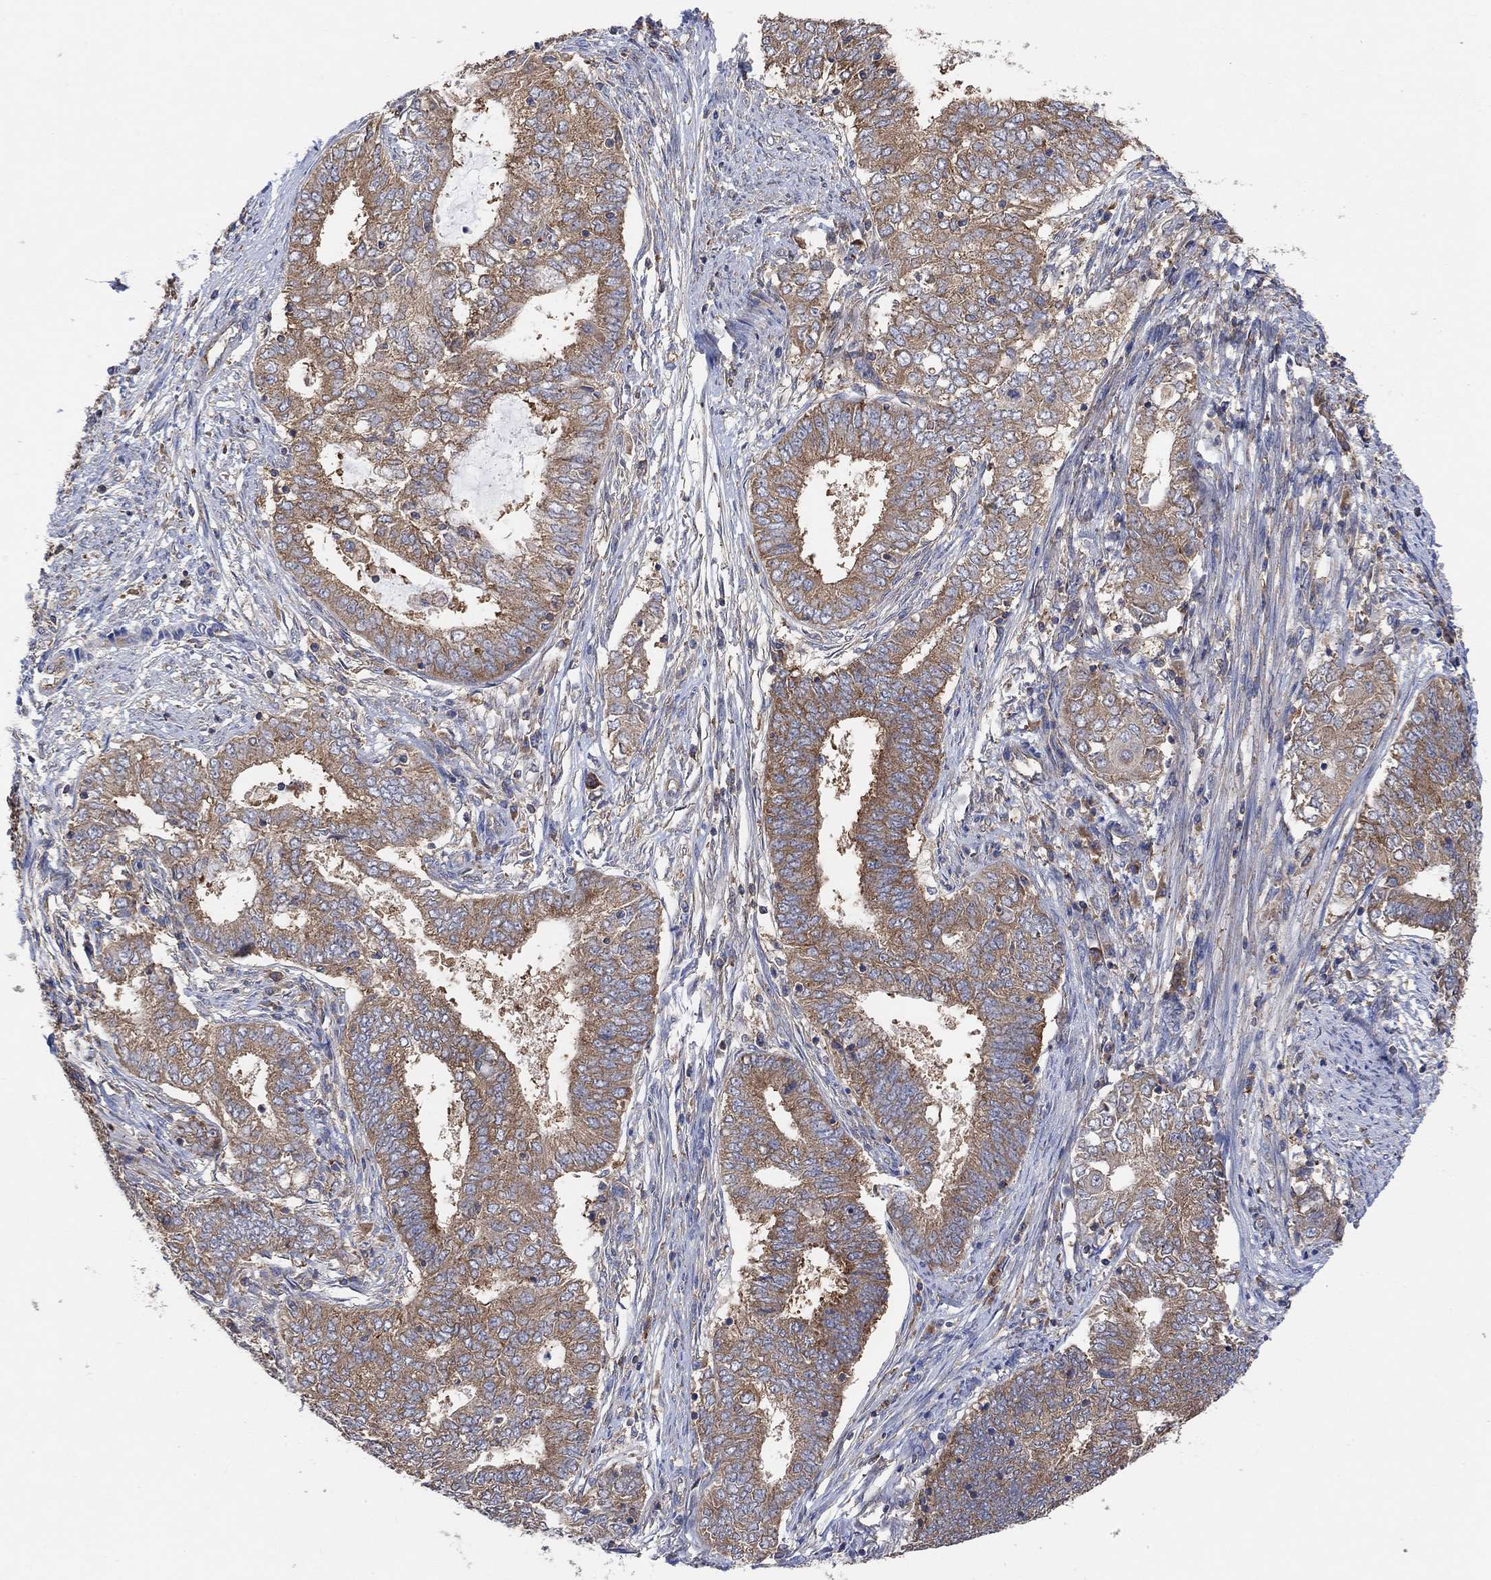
{"staining": {"intensity": "moderate", "quantity": "25%-75%", "location": "cytoplasmic/membranous"}, "tissue": "endometrial cancer", "cell_type": "Tumor cells", "image_type": "cancer", "snomed": [{"axis": "morphology", "description": "Adenocarcinoma, NOS"}, {"axis": "topography", "description": "Endometrium"}], "caption": "Endometrial cancer (adenocarcinoma) tissue demonstrates moderate cytoplasmic/membranous positivity in about 25%-75% of tumor cells, visualized by immunohistochemistry.", "gene": "BLOC1S3", "patient": {"sex": "female", "age": 62}}